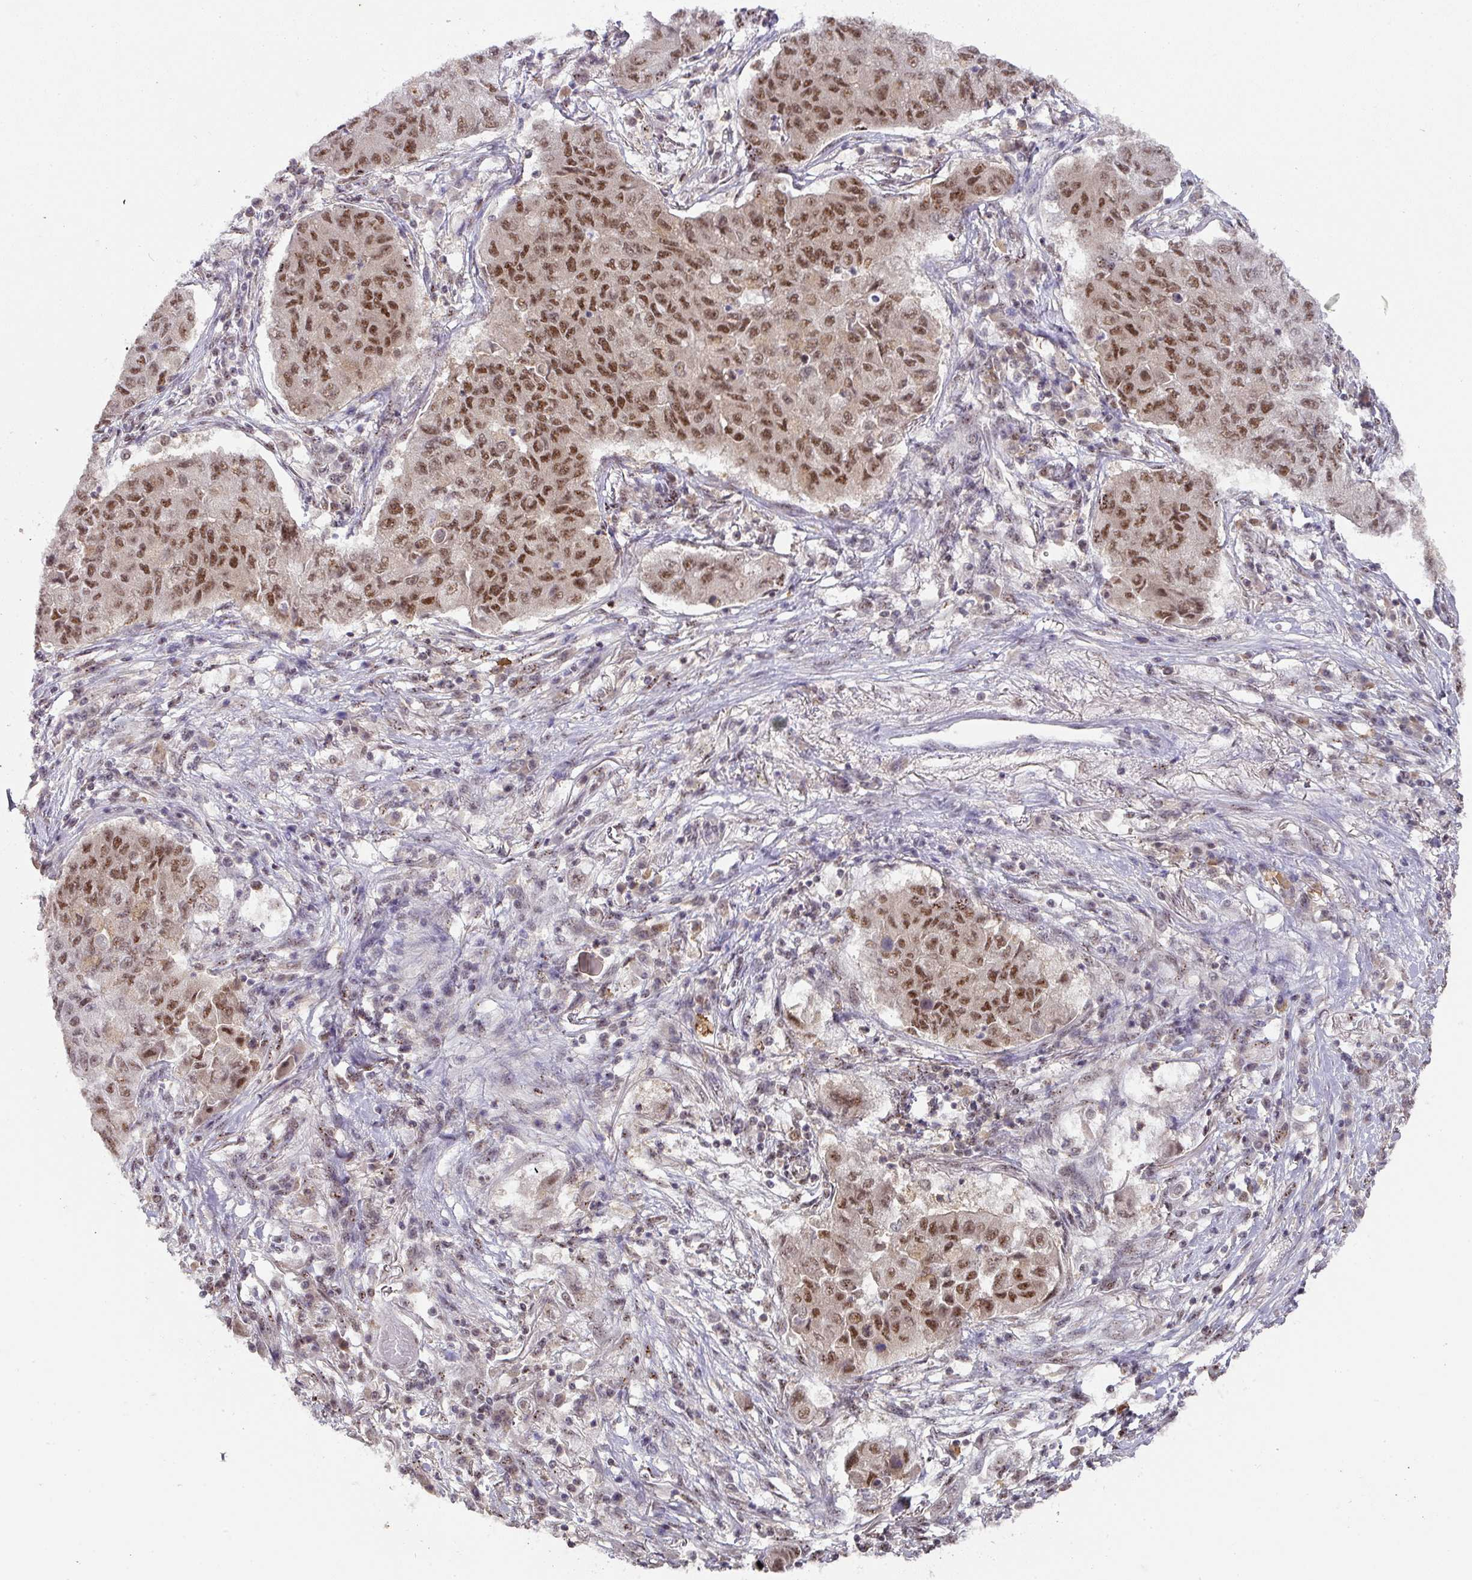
{"staining": {"intensity": "moderate", "quantity": ">75%", "location": "nuclear"}, "tissue": "lung cancer", "cell_type": "Tumor cells", "image_type": "cancer", "snomed": [{"axis": "morphology", "description": "Squamous cell carcinoma, NOS"}, {"axis": "topography", "description": "Lung"}], "caption": "The micrograph exhibits immunohistochemical staining of lung squamous cell carcinoma. There is moderate nuclear expression is present in about >75% of tumor cells. (Brightfield microscopy of DAB IHC at high magnification).", "gene": "RANBP9", "patient": {"sex": "male", "age": 74}}